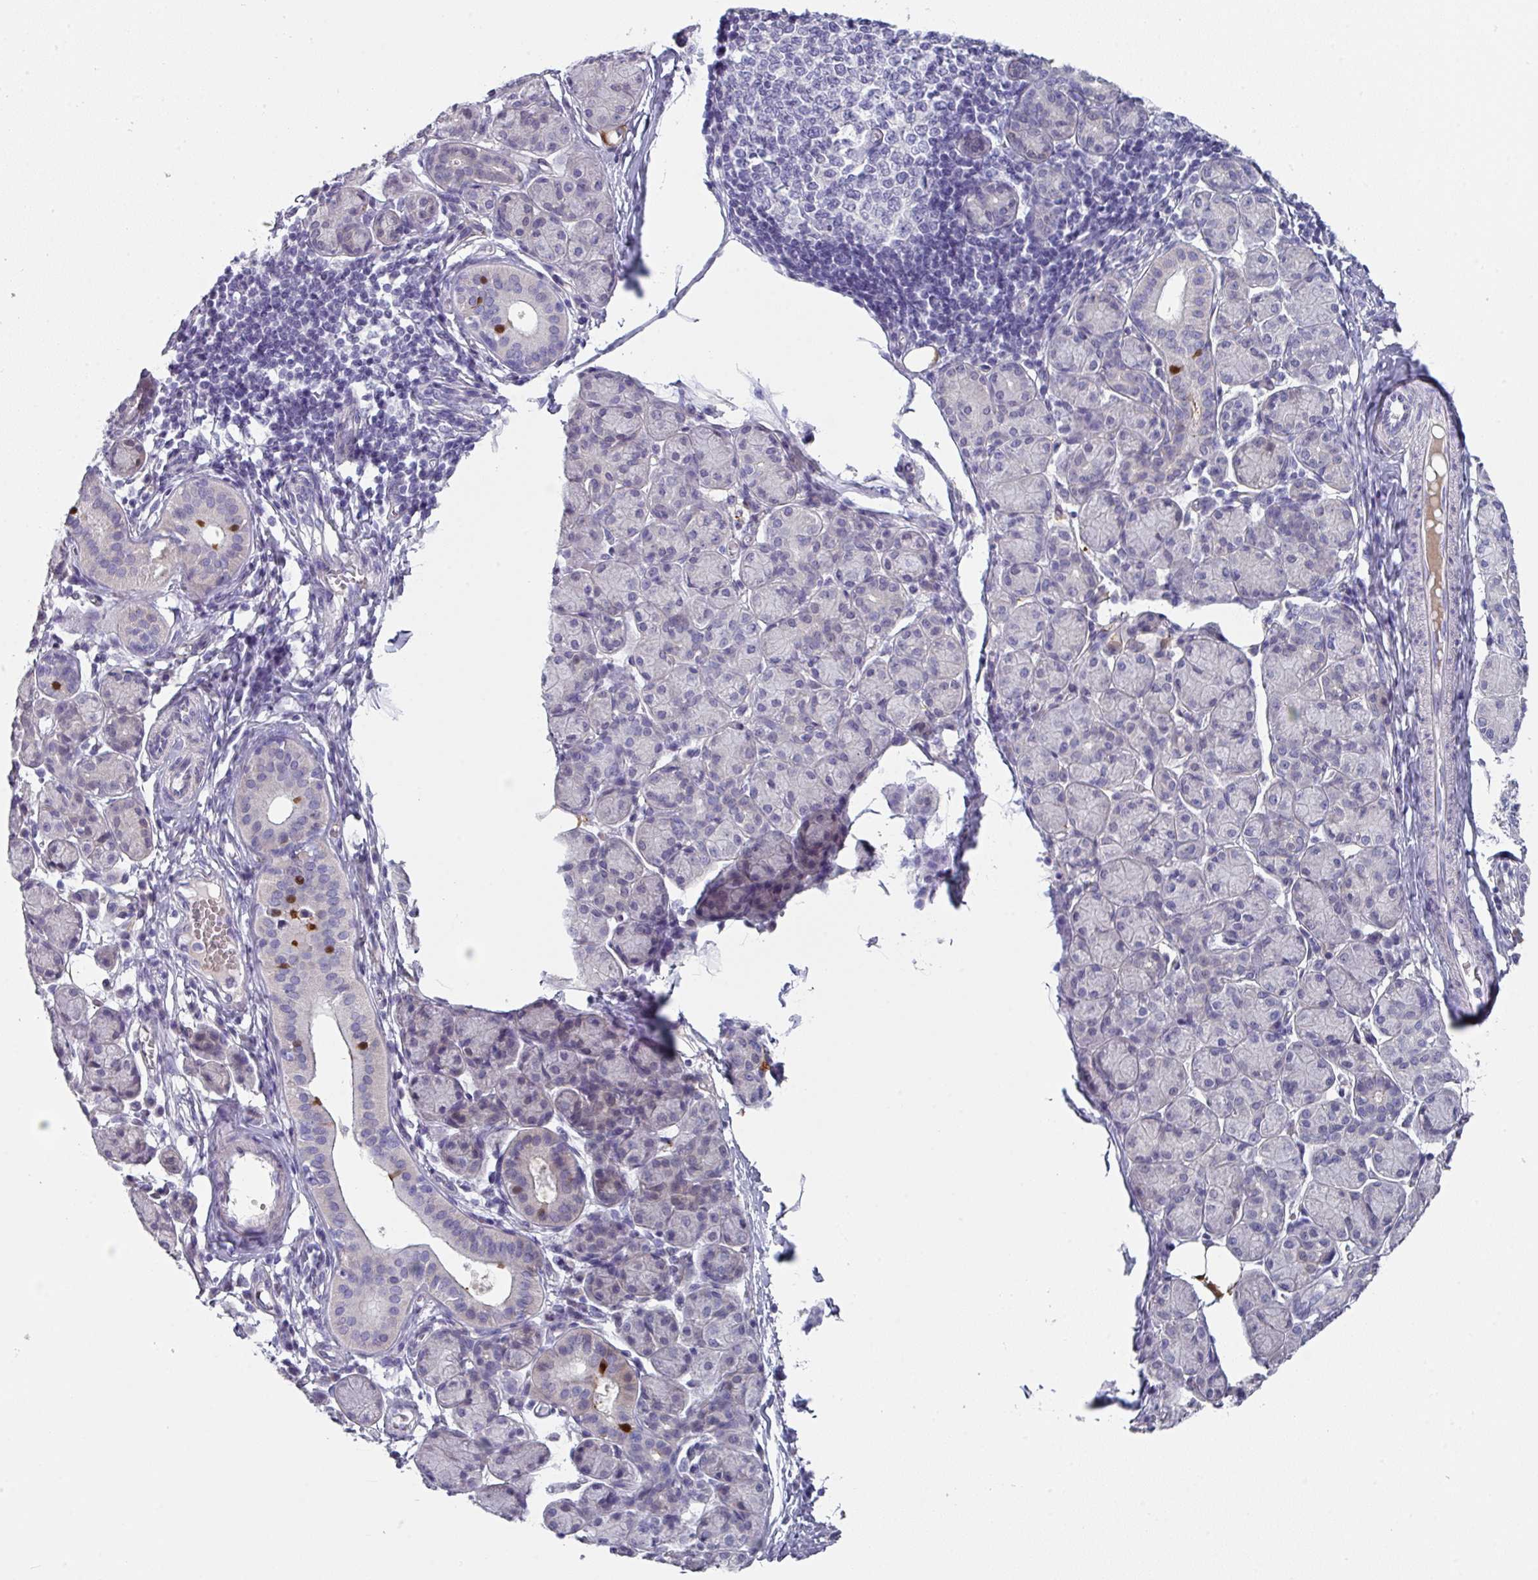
{"staining": {"intensity": "negative", "quantity": "none", "location": "none"}, "tissue": "salivary gland", "cell_type": "Glandular cells", "image_type": "normal", "snomed": [{"axis": "morphology", "description": "Normal tissue, NOS"}, {"axis": "morphology", "description": "Inflammation, NOS"}, {"axis": "topography", "description": "Lymph node"}, {"axis": "topography", "description": "Salivary gland"}], "caption": "IHC of benign human salivary gland displays no staining in glandular cells.", "gene": "DEFB115", "patient": {"sex": "male", "age": 3}}